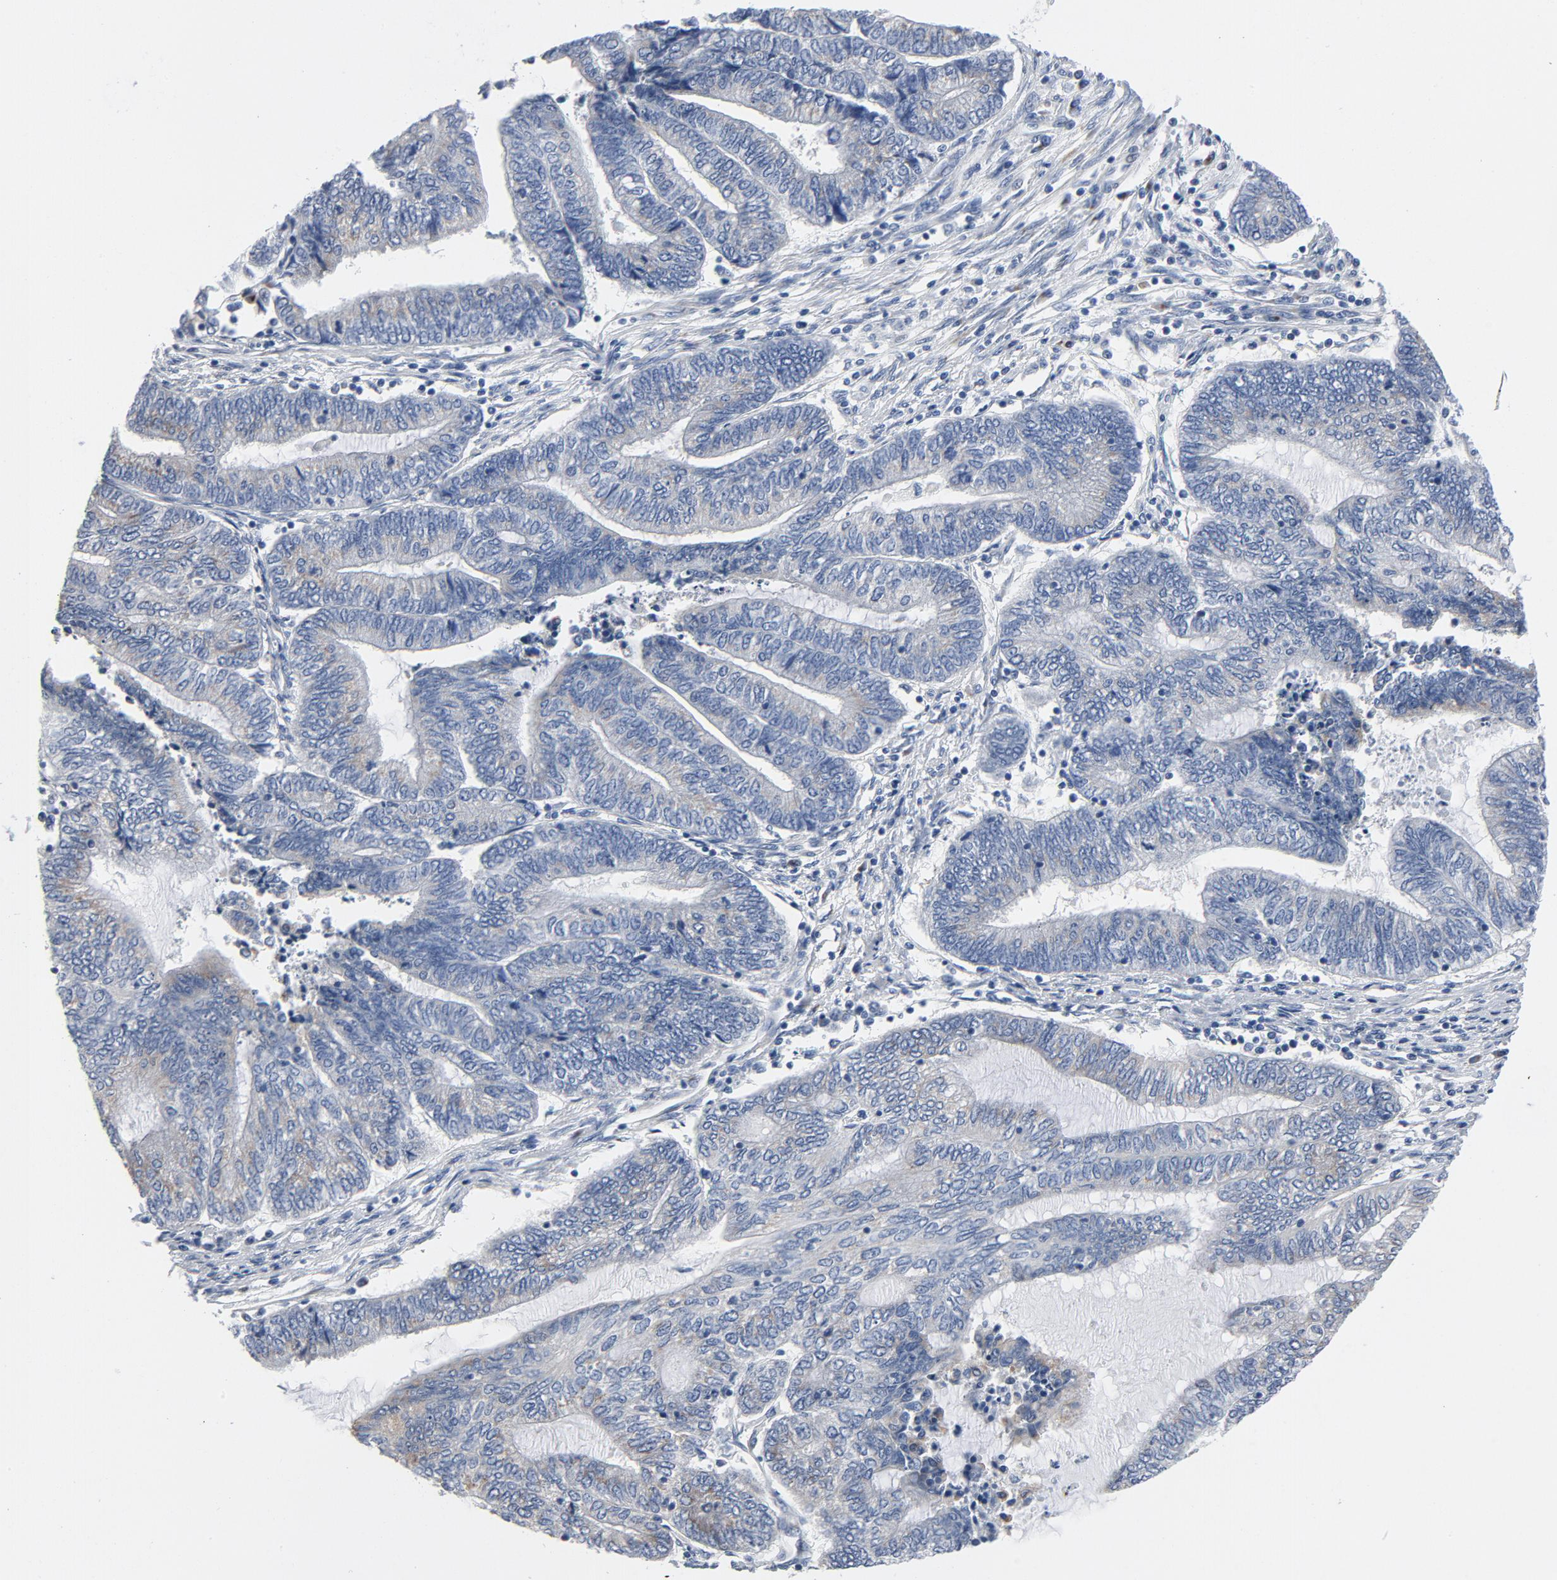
{"staining": {"intensity": "moderate", "quantity": "<25%", "location": "cytoplasmic/membranous"}, "tissue": "endometrial cancer", "cell_type": "Tumor cells", "image_type": "cancer", "snomed": [{"axis": "morphology", "description": "Adenocarcinoma, NOS"}, {"axis": "topography", "description": "Uterus"}, {"axis": "topography", "description": "Endometrium"}], "caption": "Endometrial adenocarcinoma stained for a protein (brown) shows moderate cytoplasmic/membranous positive staining in approximately <25% of tumor cells.", "gene": "YIPF6", "patient": {"sex": "female", "age": 70}}